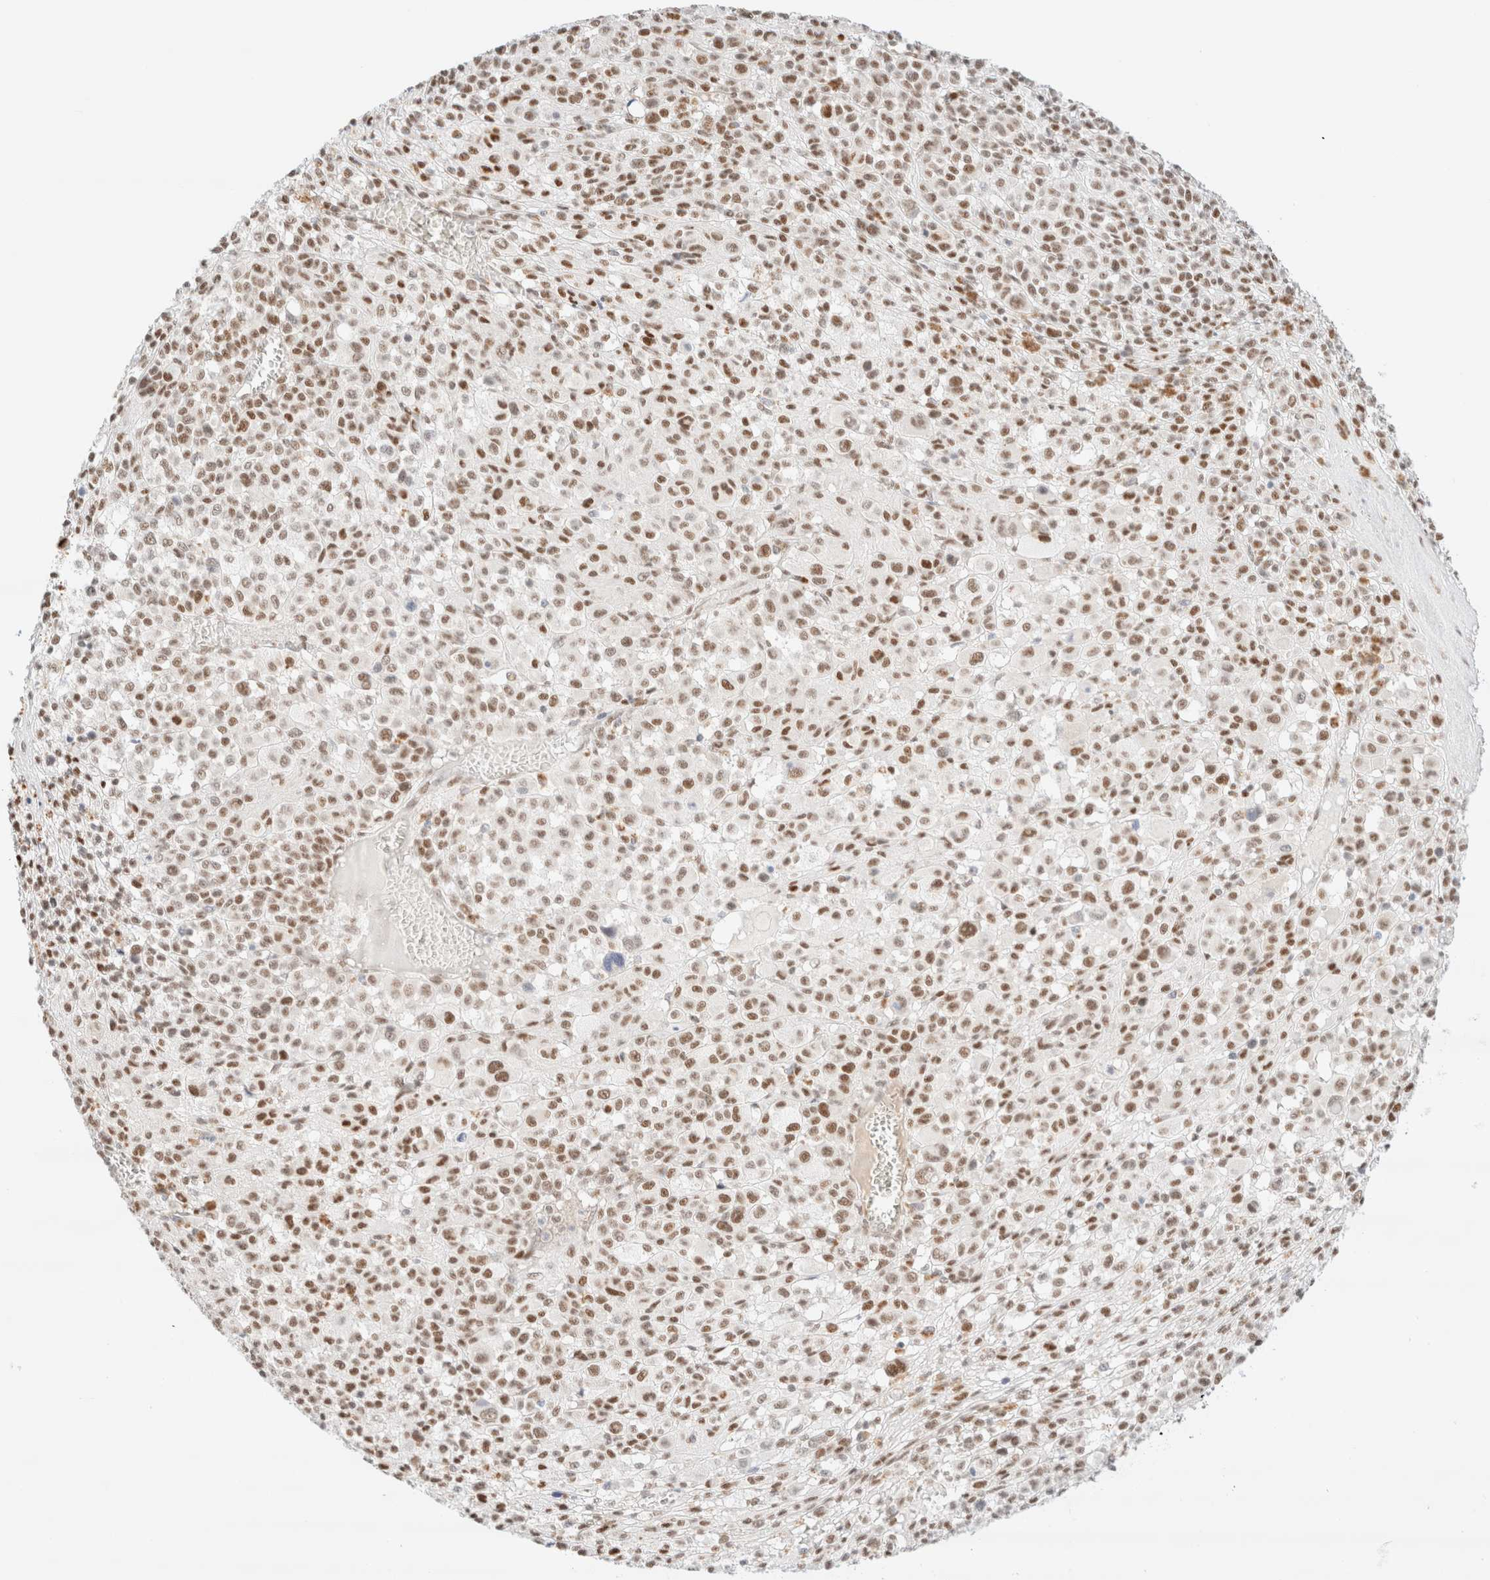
{"staining": {"intensity": "moderate", "quantity": ">75%", "location": "nuclear"}, "tissue": "melanoma", "cell_type": "Tumor cells", "image_type": "cancer", "snomed": [{"axis": "morphology", "description": "Malignant melanoma, Metastatic site"}, {"axis": "topography", "description": "Skin"}], "caption": "The micrograph exhibits staining of melanoma, revealing moderate nuclear protein expression (brown color) within tumor cells.", "gene": "CIC", "patient": {"sex": "female", "age": 74}}